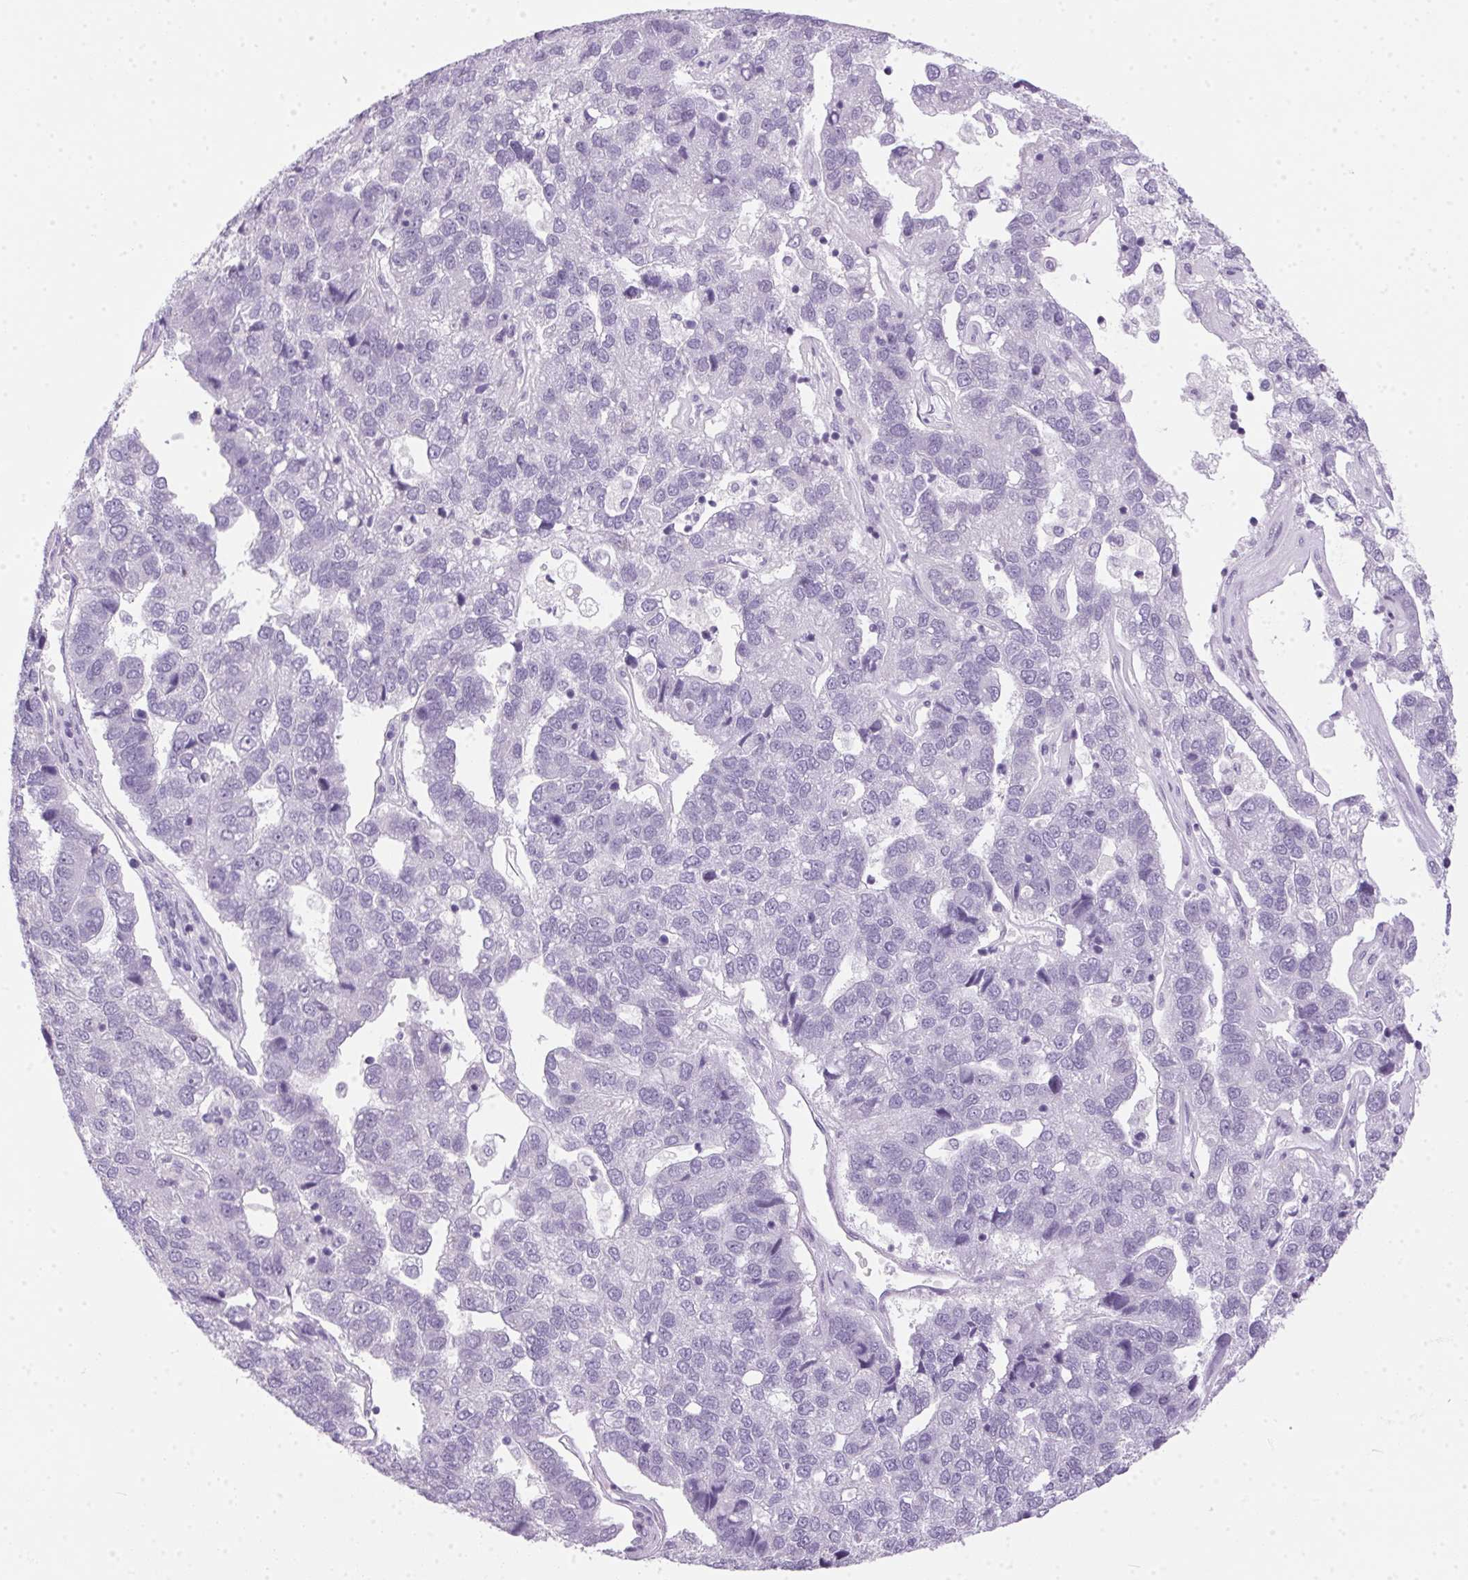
{"staining": {"intensity": "negative", "quantity": "none", "location": "none"}, "tissue": "pancreatic cancer", "cell_type": "Tumor cells", "image_type": "cancer", "snomed": [{"axis": "morphology", "description": "Adenocarcinoma, NOS"}, {"axis": "topography", "description": "Pancreas"}], "caption": "Immunohistochemistry (IHC) photomicrograph of neoplastic tissue: human adenocarcinoma (pancreatic) stained with DAB exhibits no significant protein staining in tumor cells.", "gene": "POPDC2", "patient": {"sex": "female", "age": 61}}